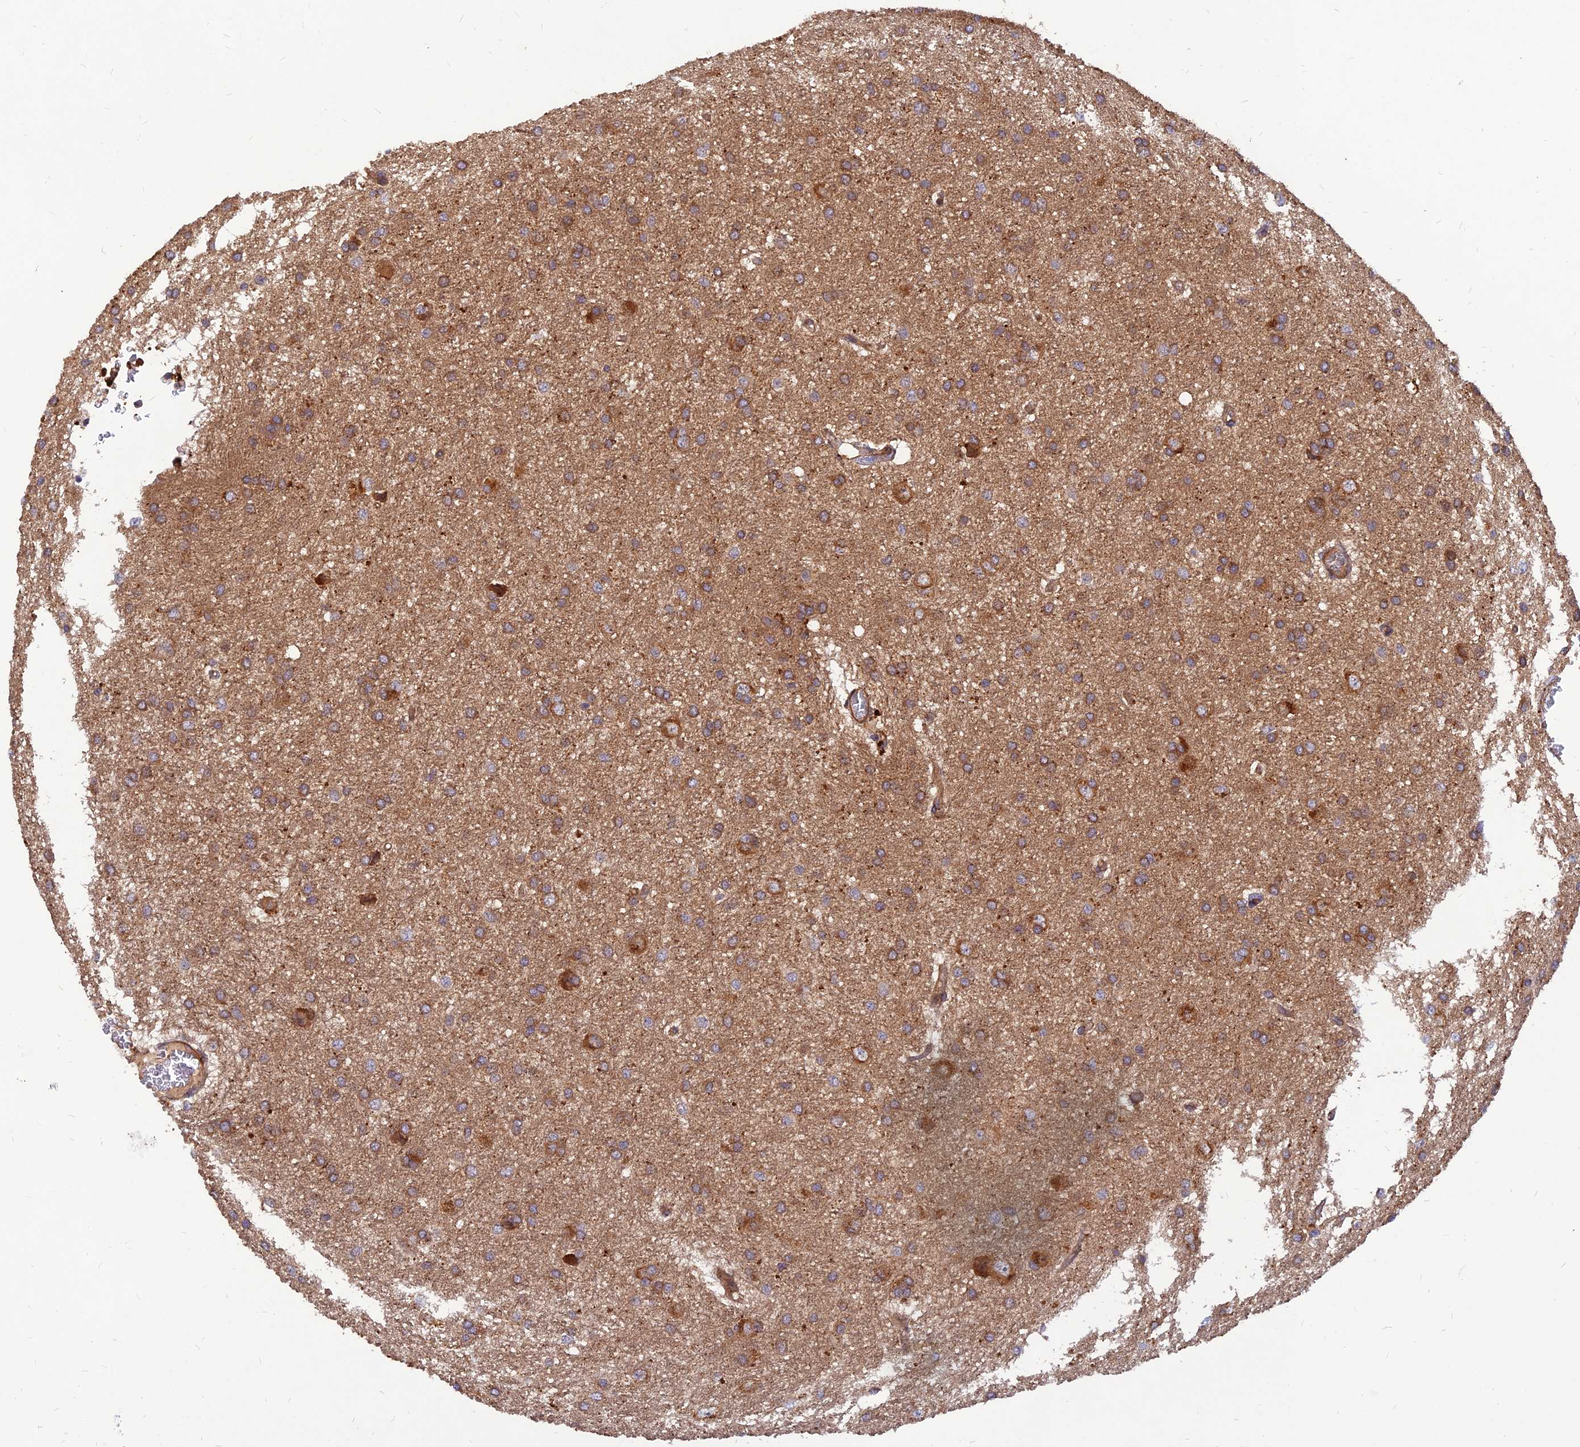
{"staining": {"intensity": "moderate", "quantity": ">75%", "location": "cytoplasmic/membranous"}, "tissue": "glioma", "cell_type": "Tumor cells", "image_type": "cancer", "snomed": [{"axis": "morphology", "description": "Glioma, malignant, High grade"}, {"axis": "topography", "description": "Brain"}], "caption": "Approximately >75% of tumor cells in human malignant high-grade glioma reveal moderate cytoplasmic/membranous protein positivity as visualized by brown immunohistochemical staining.", "gene": "RELCH", "patient": {"sex": "female", "age": 50}}